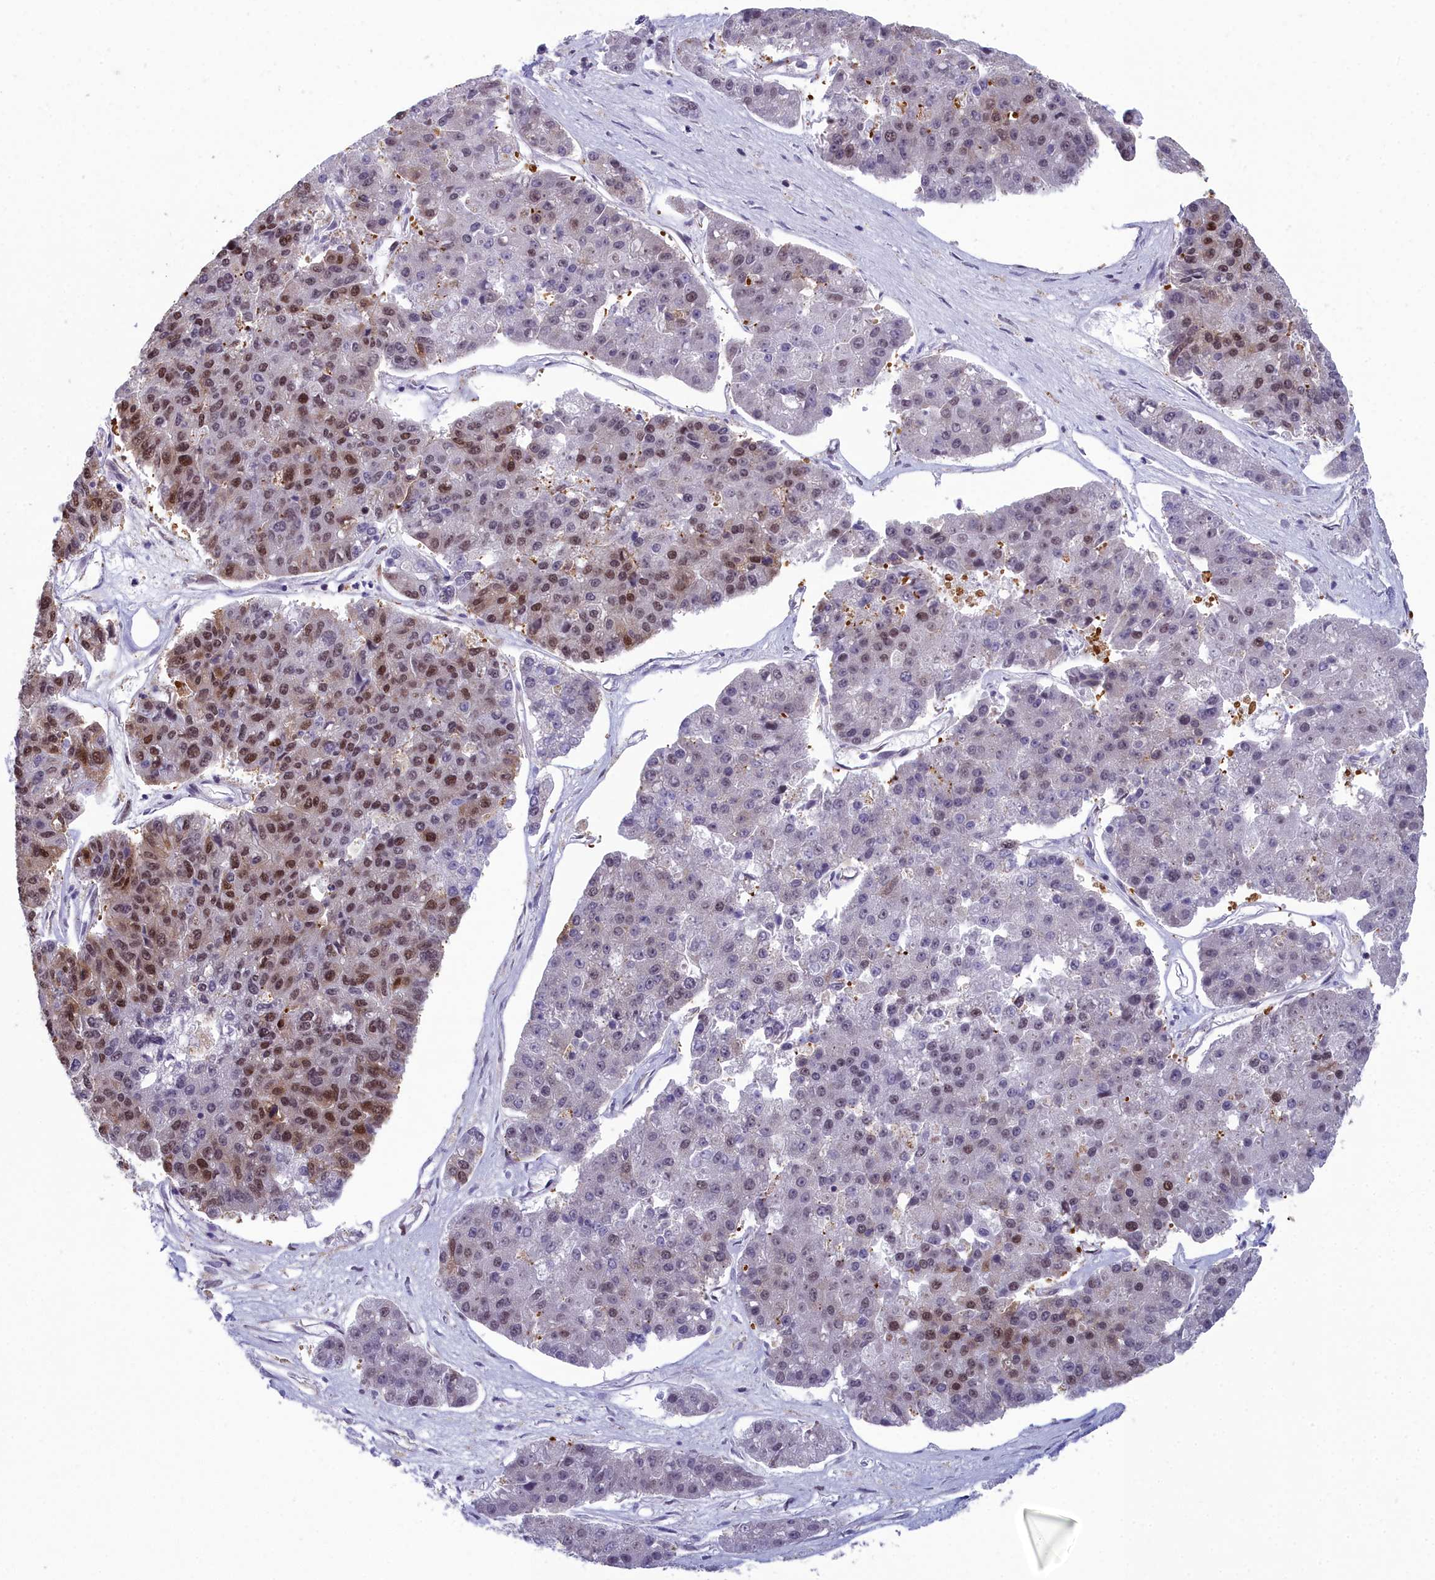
{"staining": {"intensity": "strong", "quantity": "<25%", "location": "cytoplasmic/membranous,nuclear"}, "tissue": "pancreatic cancer", "cell_type": "Tumor cells", "image_type": "cancer", "snomed": [{"axis": "morphology", "description": "Adenocarcinoma, NOS"}, {"axis": "topography", "description": "Pancreas"}], "caption": "Pancreatic cancer (adenocarcinoma) tissue reveals strong cytoplasmic/membranous and nuclear expression in approximately <25% of tumor cells", "gene": "CCDC97", "patient": {"sex": "male", "age": 50}}